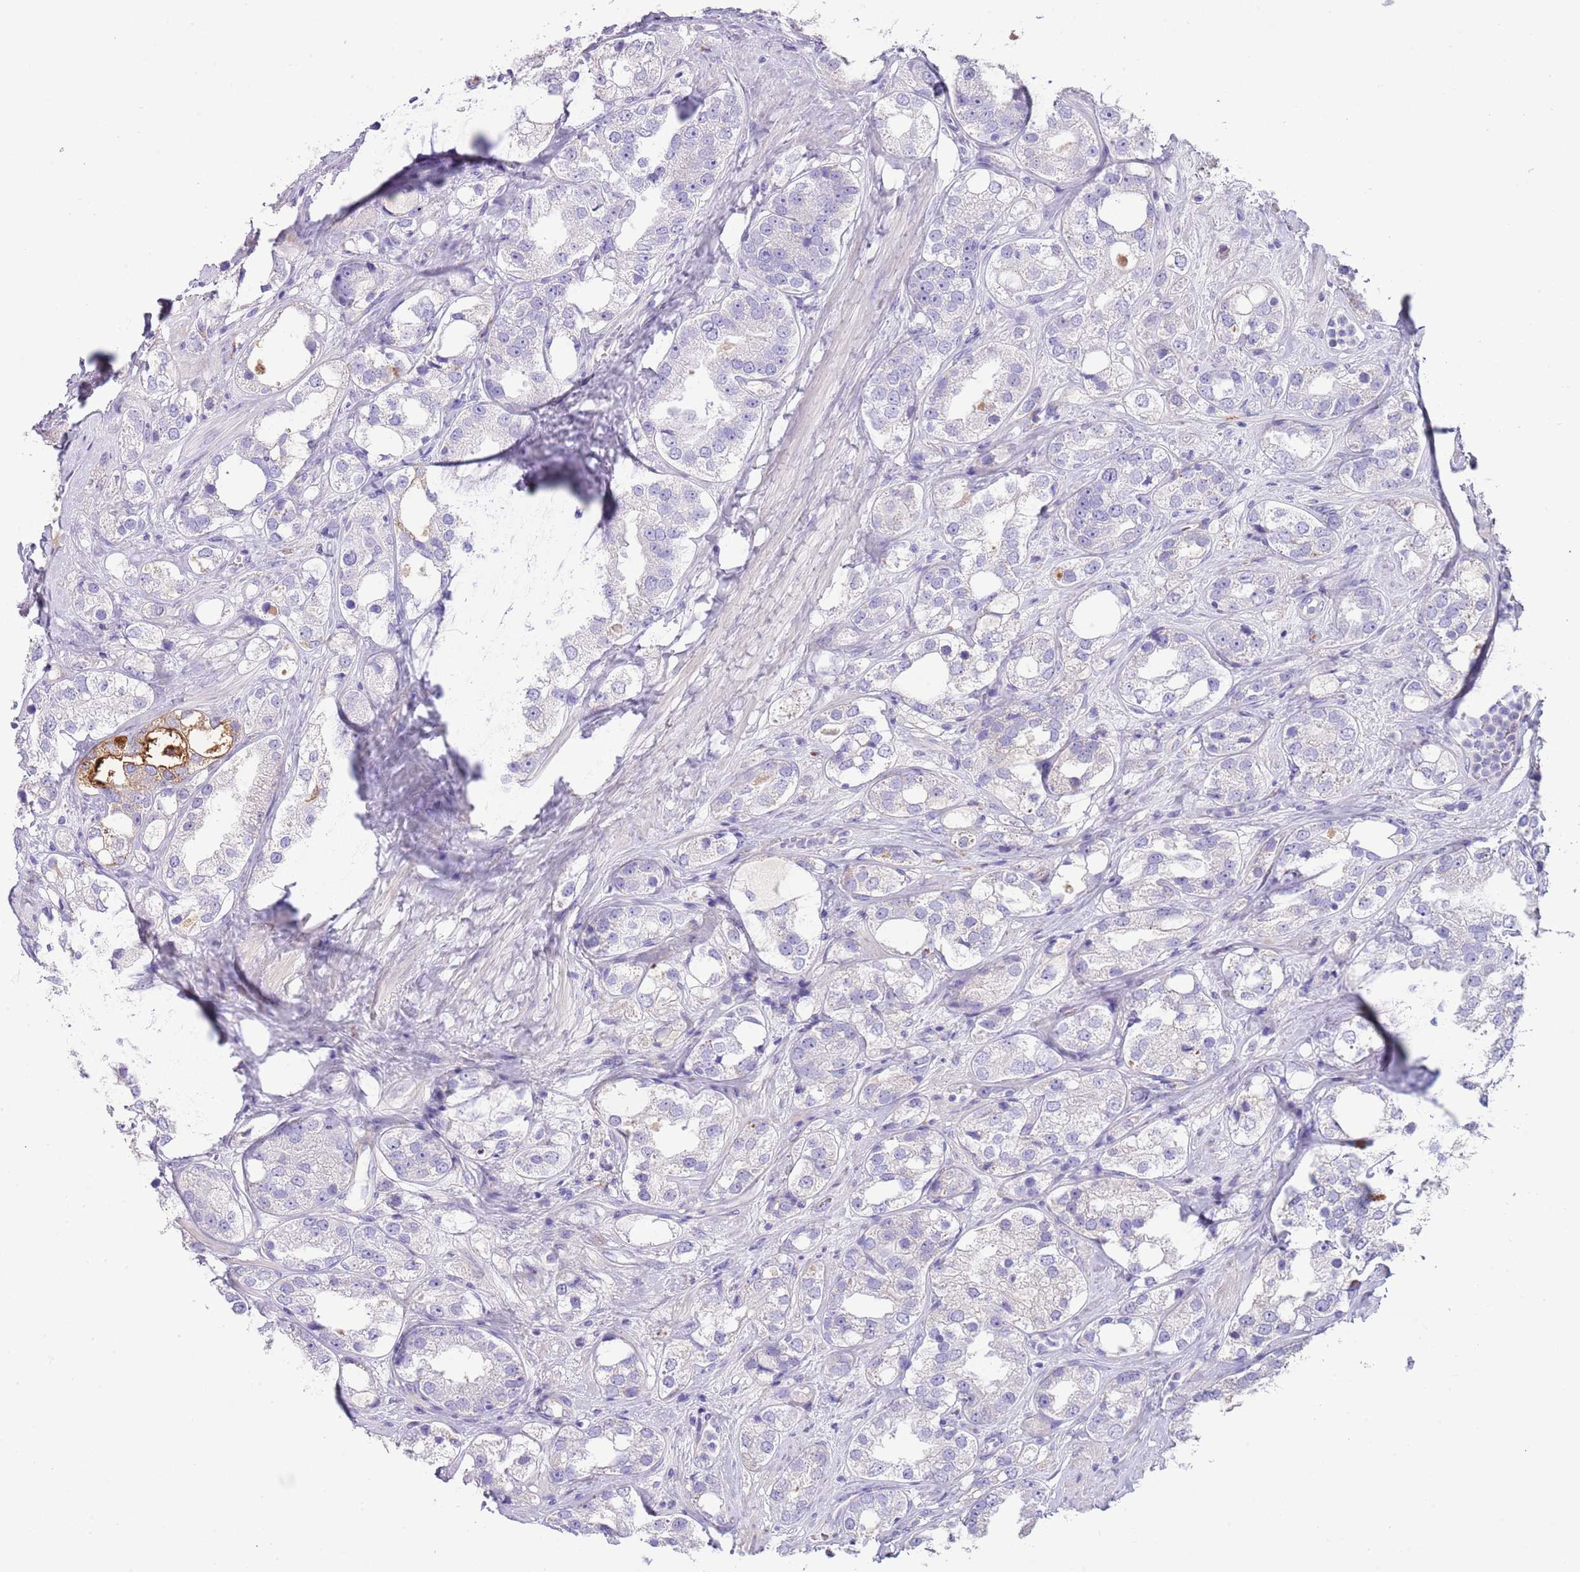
{"staining": {"intensity": "negative", "quantity": "none", "location": "none"}, "tissue": "prostate cancer", "cell_type": "Tumor cells", "image_type": "cancer", "snomed": [{"axis": "morphology", "description": "Adenocarcinoma, NOS"}, {"axis": "topography", "description": "Prostate"}], "caption": "A photomicrograph of human prostate cancer (adenocarcinoma) is negative for staining in tumor cells.", "gene": "ABHD17C", "patient": {"sex": "male", "age": 79}}